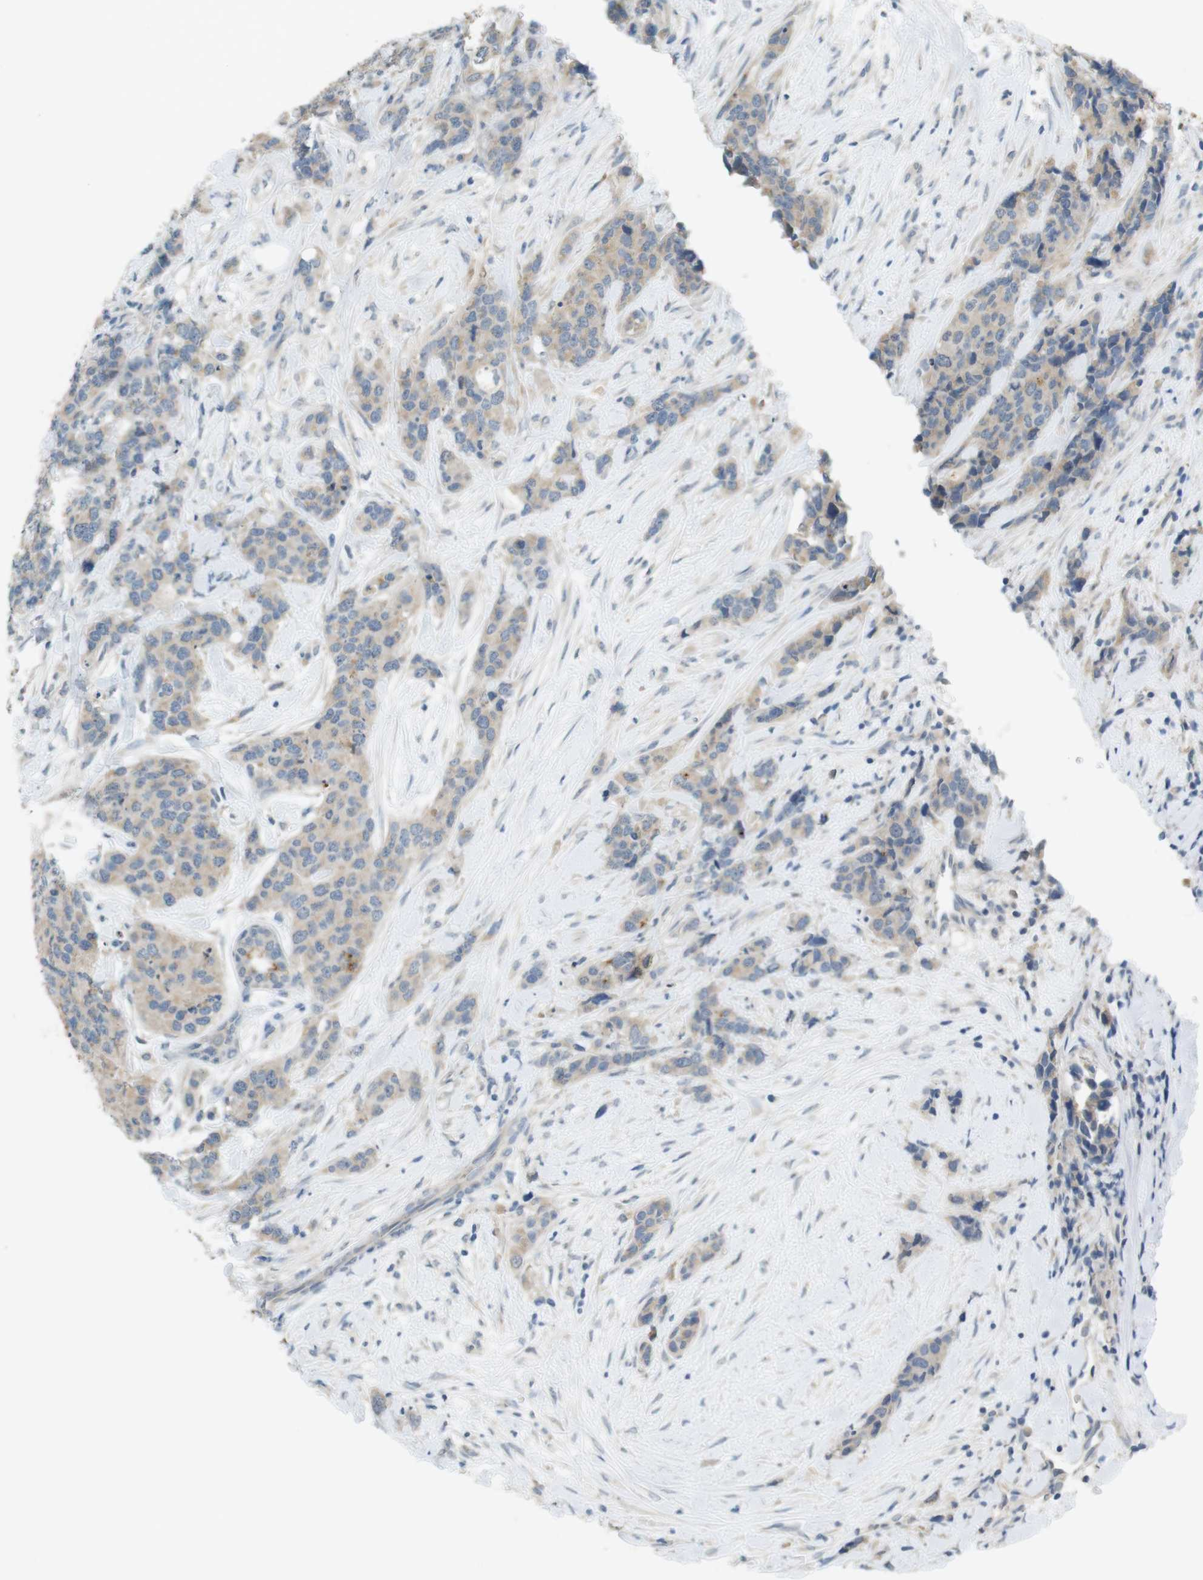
{"staining": {"intensity": "weak", "quantity": ">75%", "location": "cytoplasmic/membranous"}, "tissue": "breast cancer", "cell_type": "Tumor cells", "image_type": "cancer", "snomed": [{"axis": "morphology", "description": "Lobular carcinoma"}, {"axis": "topography", "description": "Breast"}], "caption": "Human breast cancer (lobular carcinoma) stained with a brown dye exhibits weak cytoplasmic/membranous positive staining in approximately >75% of tumor cells.", "gene": "MUC5B", "patient": {"sex": "female", "age": 59}}